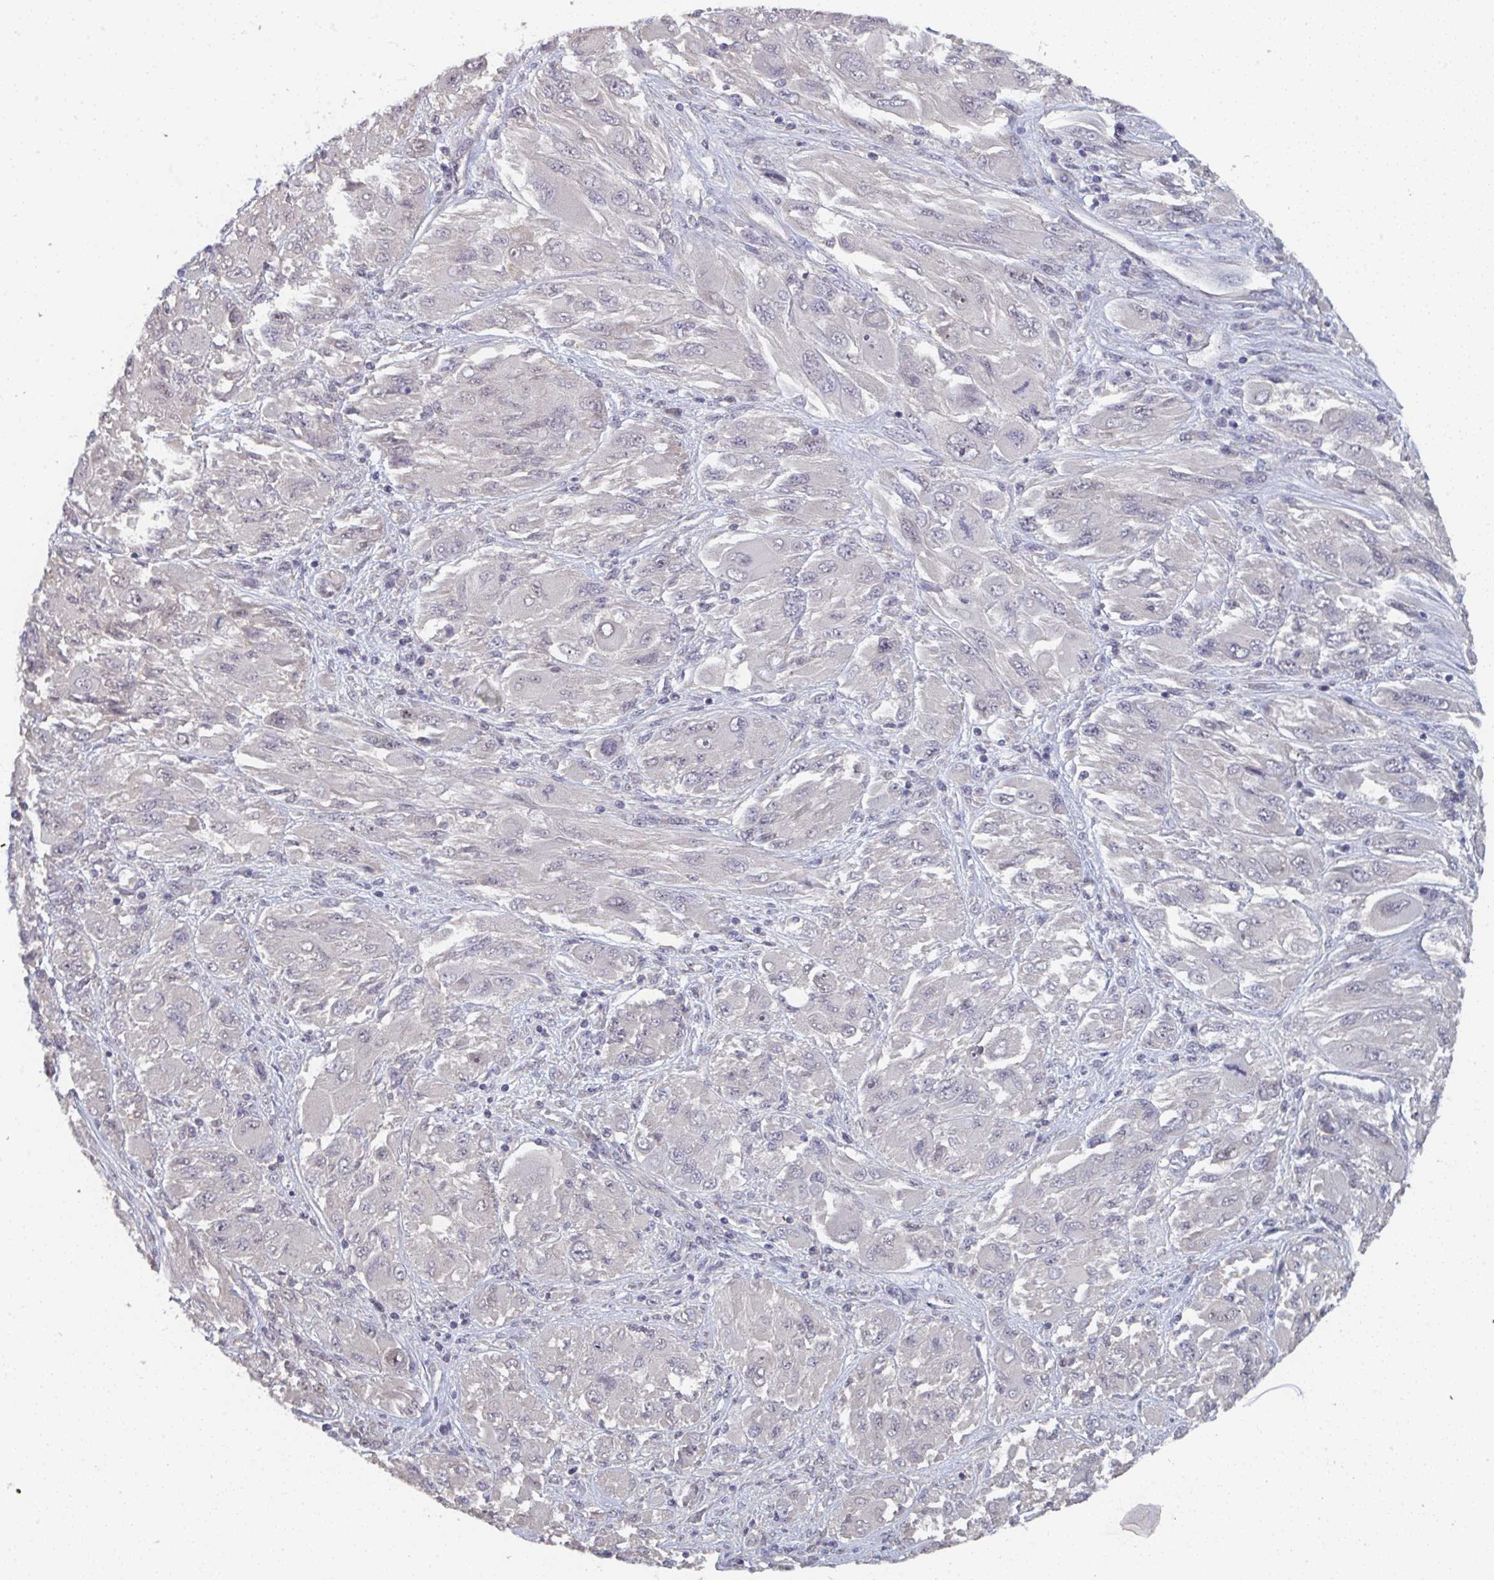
{"staining": {"intensity": "negative", "quantity": "none", "location": "none"}, "tissue": "melanoma", "cell_type": "Tumor cells", "image_type": "cancer", "snomed": [{"axis": "morphology", "description": "Malignant melanoma, NOS"}, {"axis": "topography", "description": "Skin"}], "caption": "Immunohistochemical staining of human melanoma shows no significant staining in tumor cells.", "gene": "LIX1", "patient": {"sex": "female", "age": 91}}